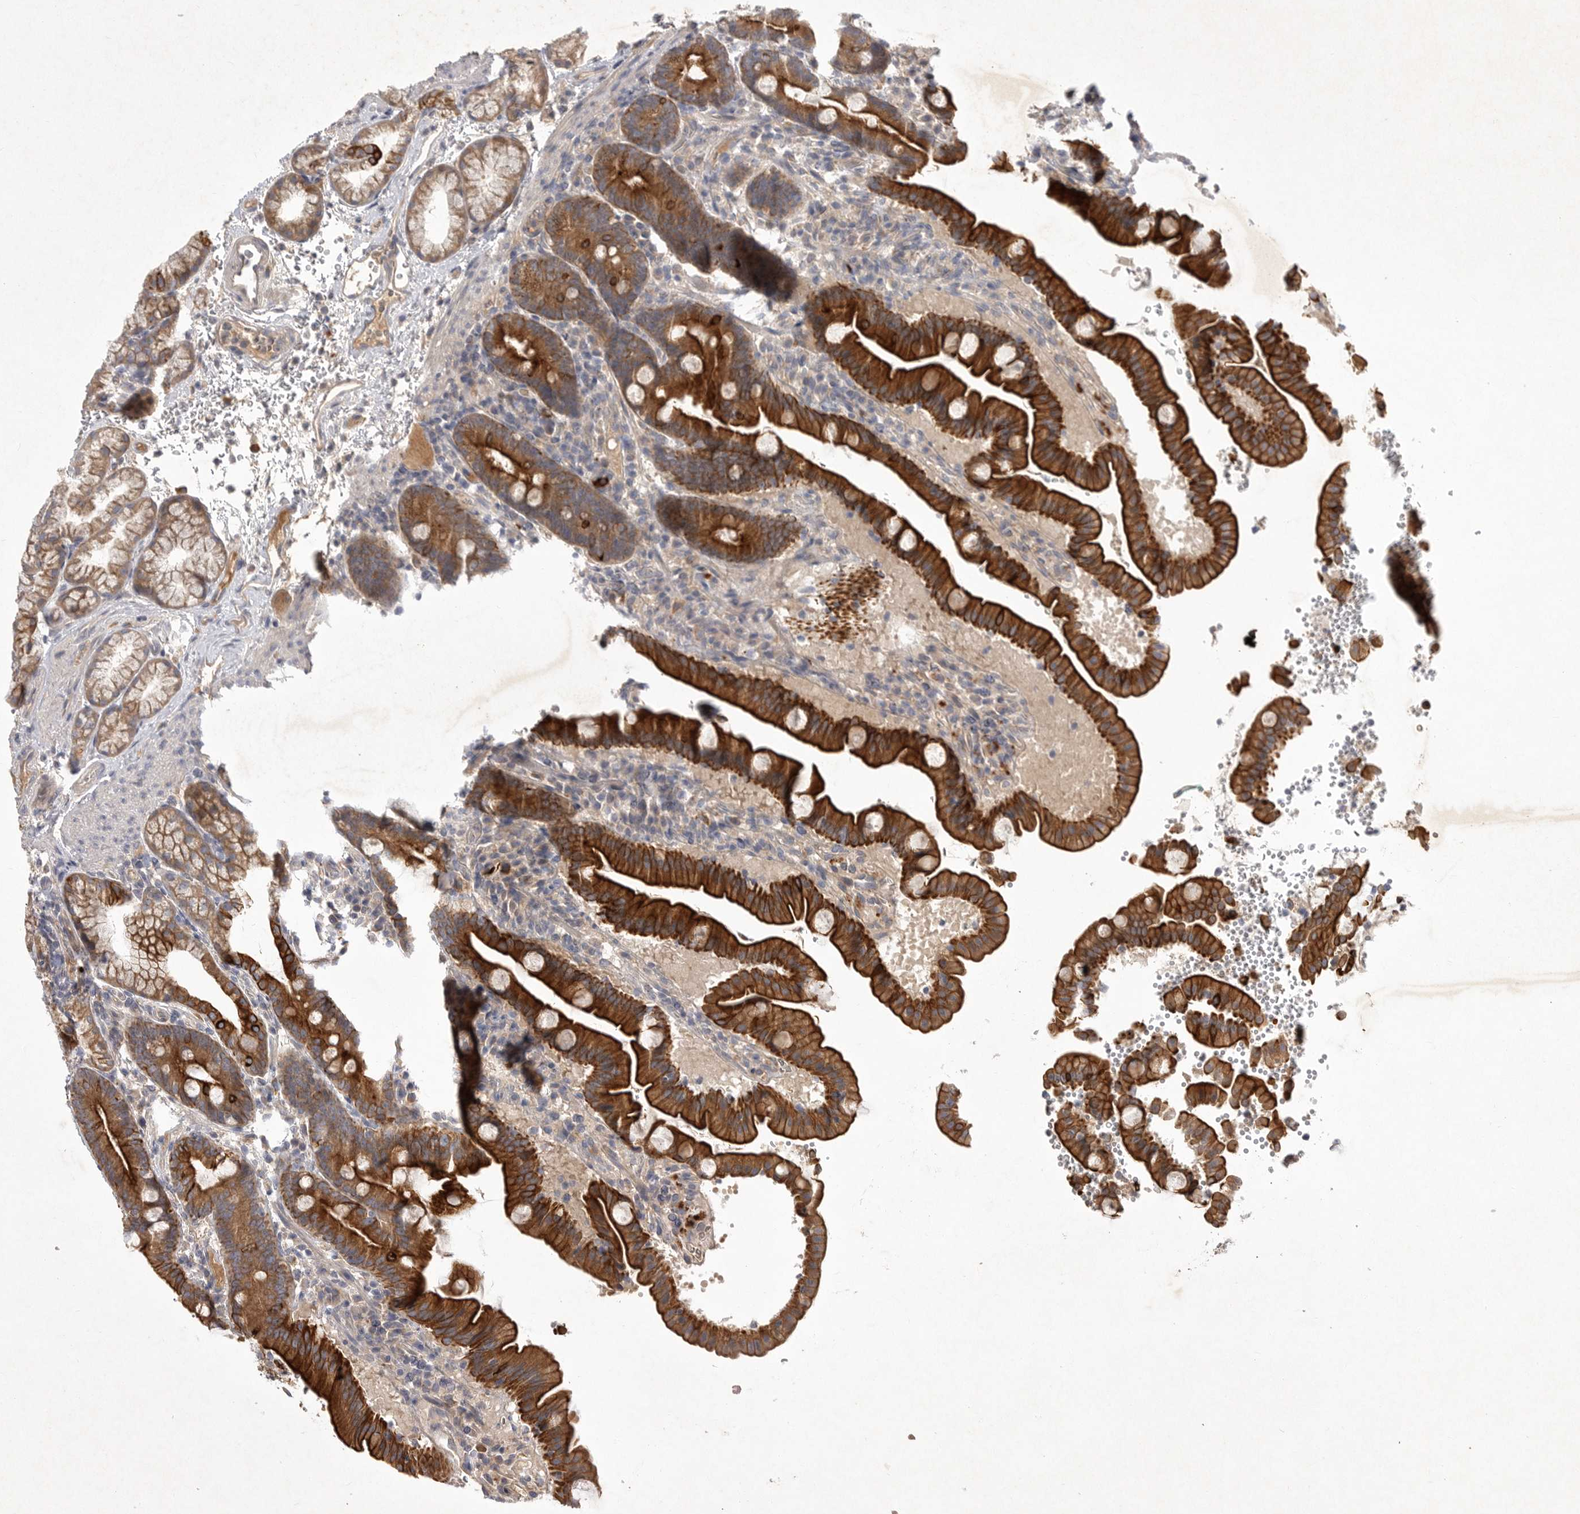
{"staining": {"intensity": "strong", "quantity": ">75%", "location": "cytoplasmic/membranous"}, "tissue": "duodenum", "cell_type": "Glandular cells", "image_type": "normal", "snomed": [{"axis": "morphology", "description": "Normal tissue, NOS"}, {"axis": "topography", "description": "Duodenum"}], "caption": "Unremarkable duodenum was stained to show a protein in brown. There is high levels of strong cytoplasmic/membranous positivity in about >75% of glandular cells. (DAB IHC, brown staining for protein, blue staining for nuclei).", "gene": "DHDDS", "patient": {"sex": "male", "age": 54}}